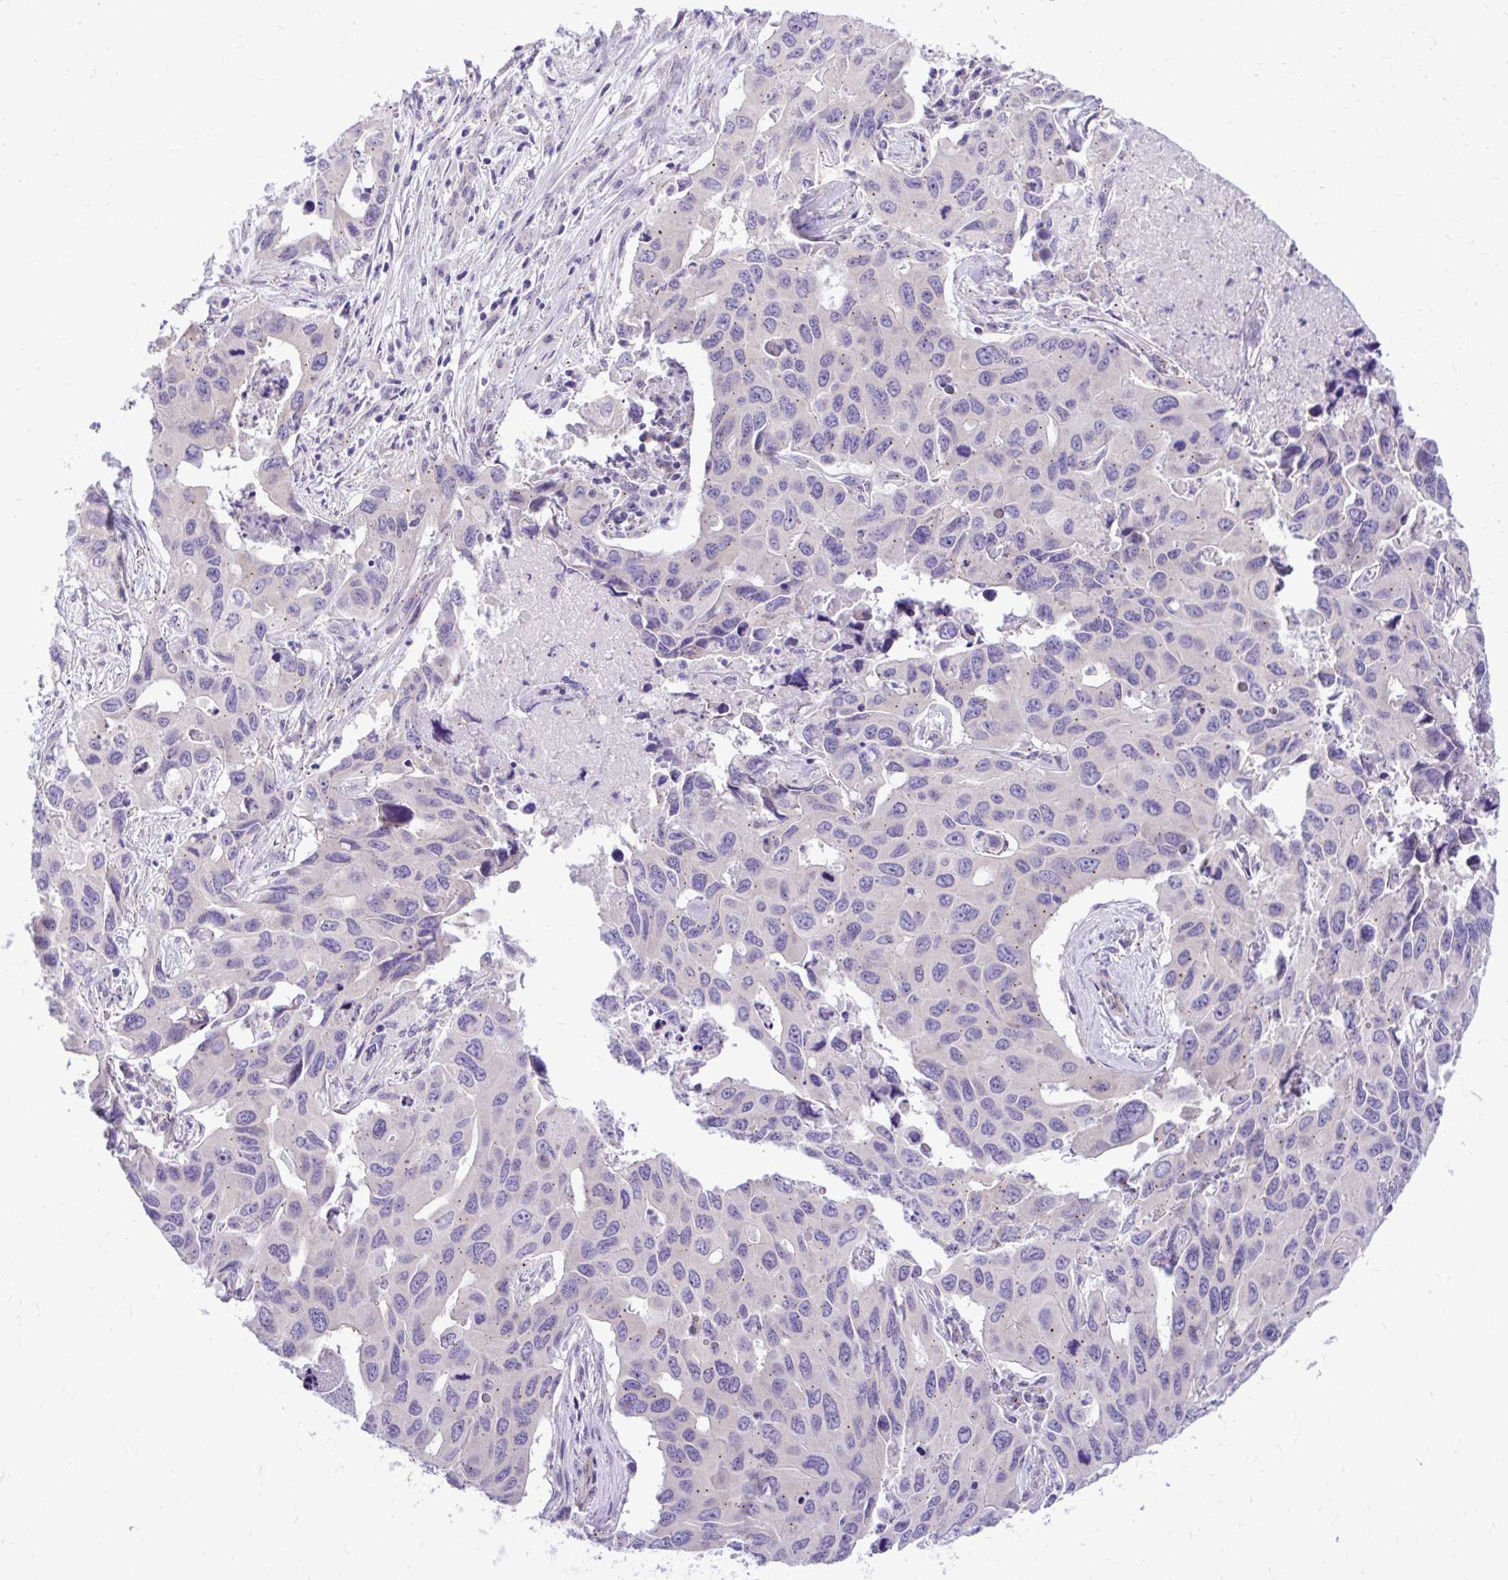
{"staining": {"intensity": "weak", "quantity": "<25%", "location": "cytoplasmic/membranous"}, "tissue": "lung cancer", "cell_type": "Tumor cells", "image_type": "cancer", "snomed": [{"axis": "morphology", "description": "Adenocarcinoma, NOS"}, {"axis": "topography", "description": "Lung"}], "caption": "A photomicrograph of human lung cancer is negative for staining in tumor cells.", "gene": "CEACAM18", "patient": {"sex": "male", "age": 64}}